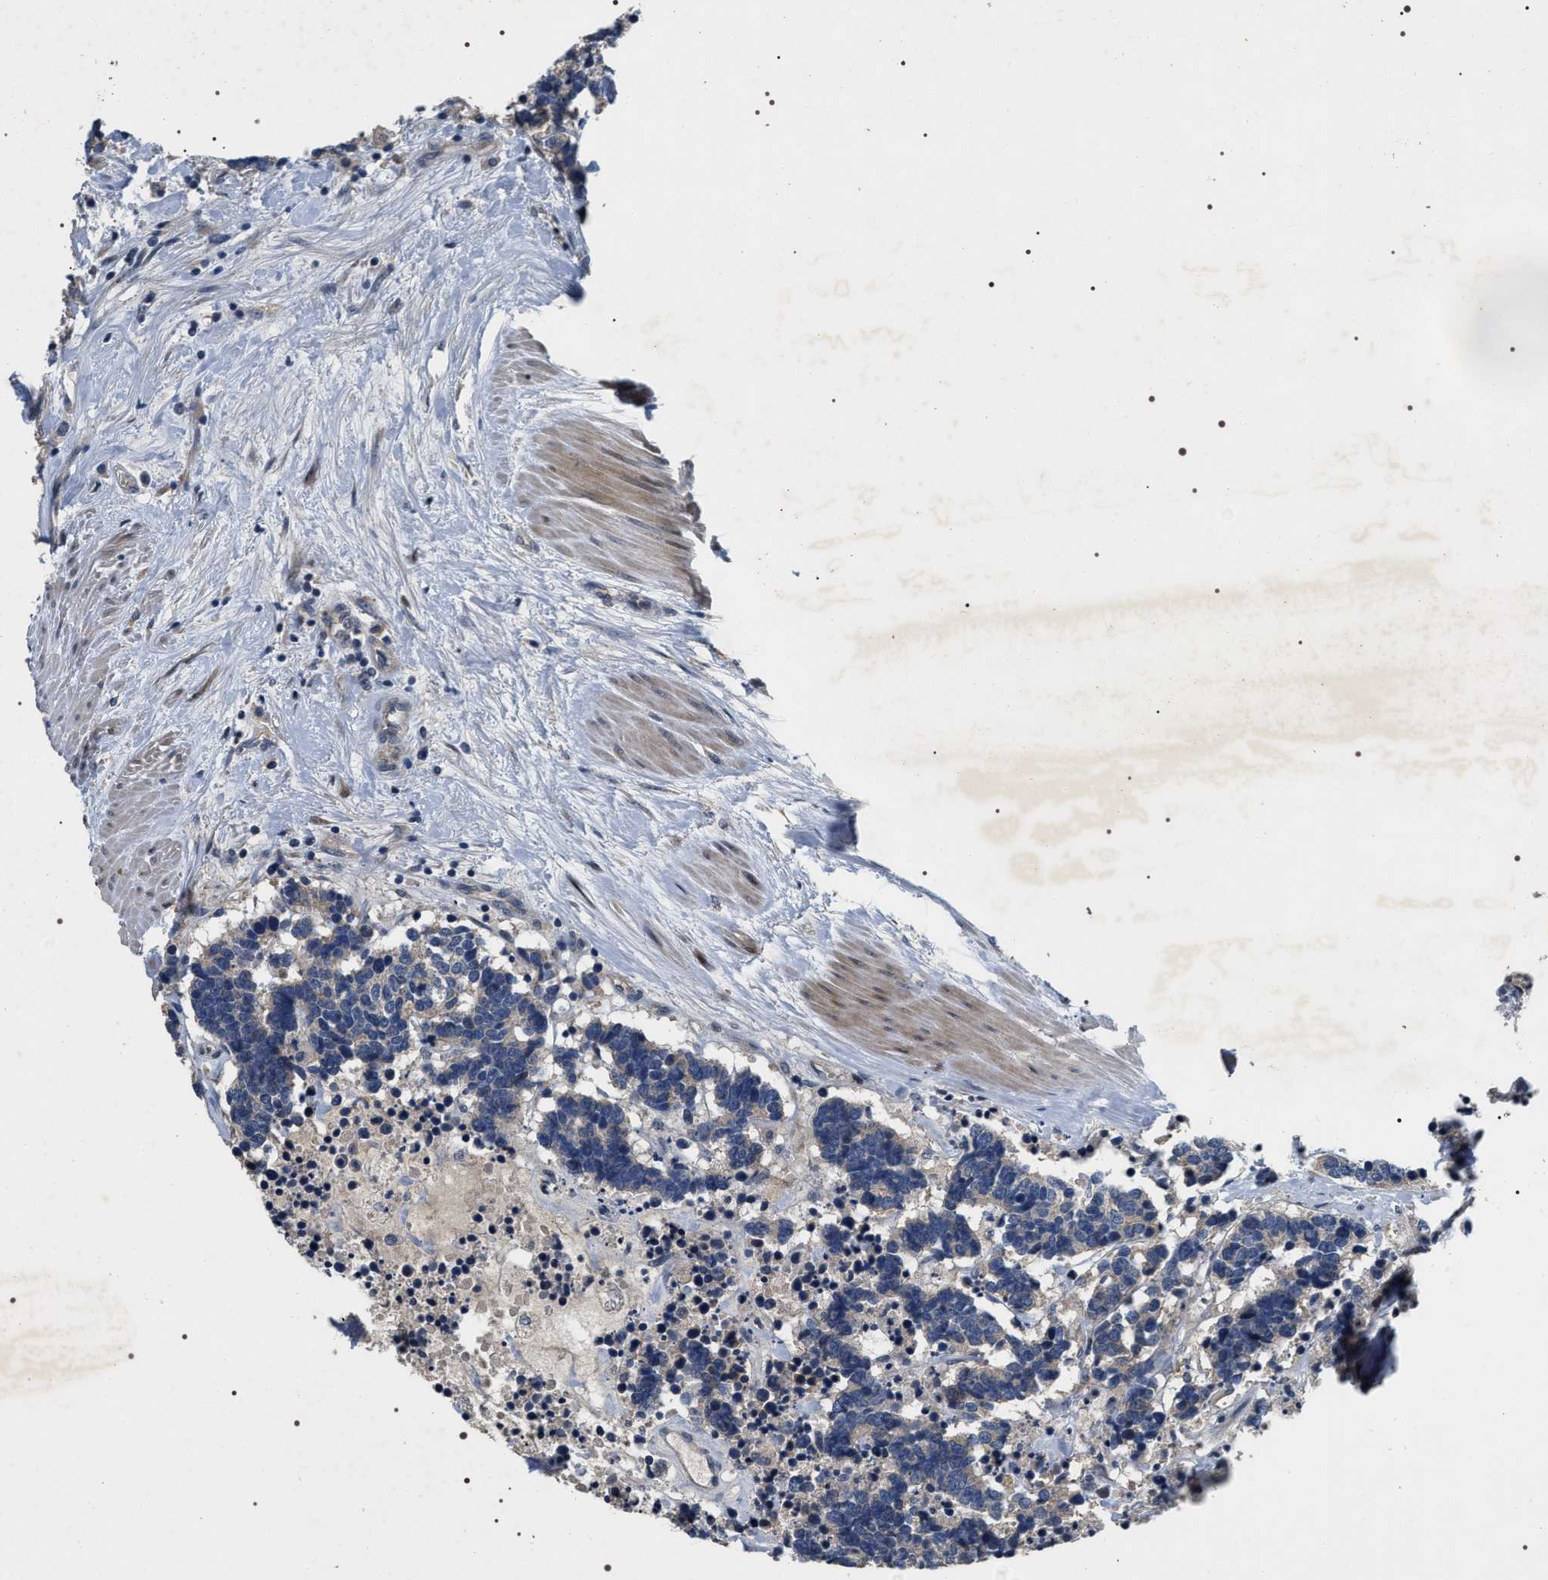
{"staining": {"intensity": "negative", "quantity": "none", "location": "none"}, "tissue": "carcinoid", "cell_type": "Tumor cells", "image_type": "cancer", "snomed": [{"axis": "morphology", "description": "Carcinoid, malignant, NOS"}, {"axis": "topography", "description": "Small intestine"}], "caption": "Protein analysis of malignant carcinoid demonstrates no significant staining in tumor cells. (Stains: DAB (3,3'-diaminobenzidine) immunohistochemistry (IHC) with hematoxylin counter stain, Microscopy: brightfield microscopy at high magnification).", "gene": "IFT81", "patient": {"sex": "male", "age": 63}}